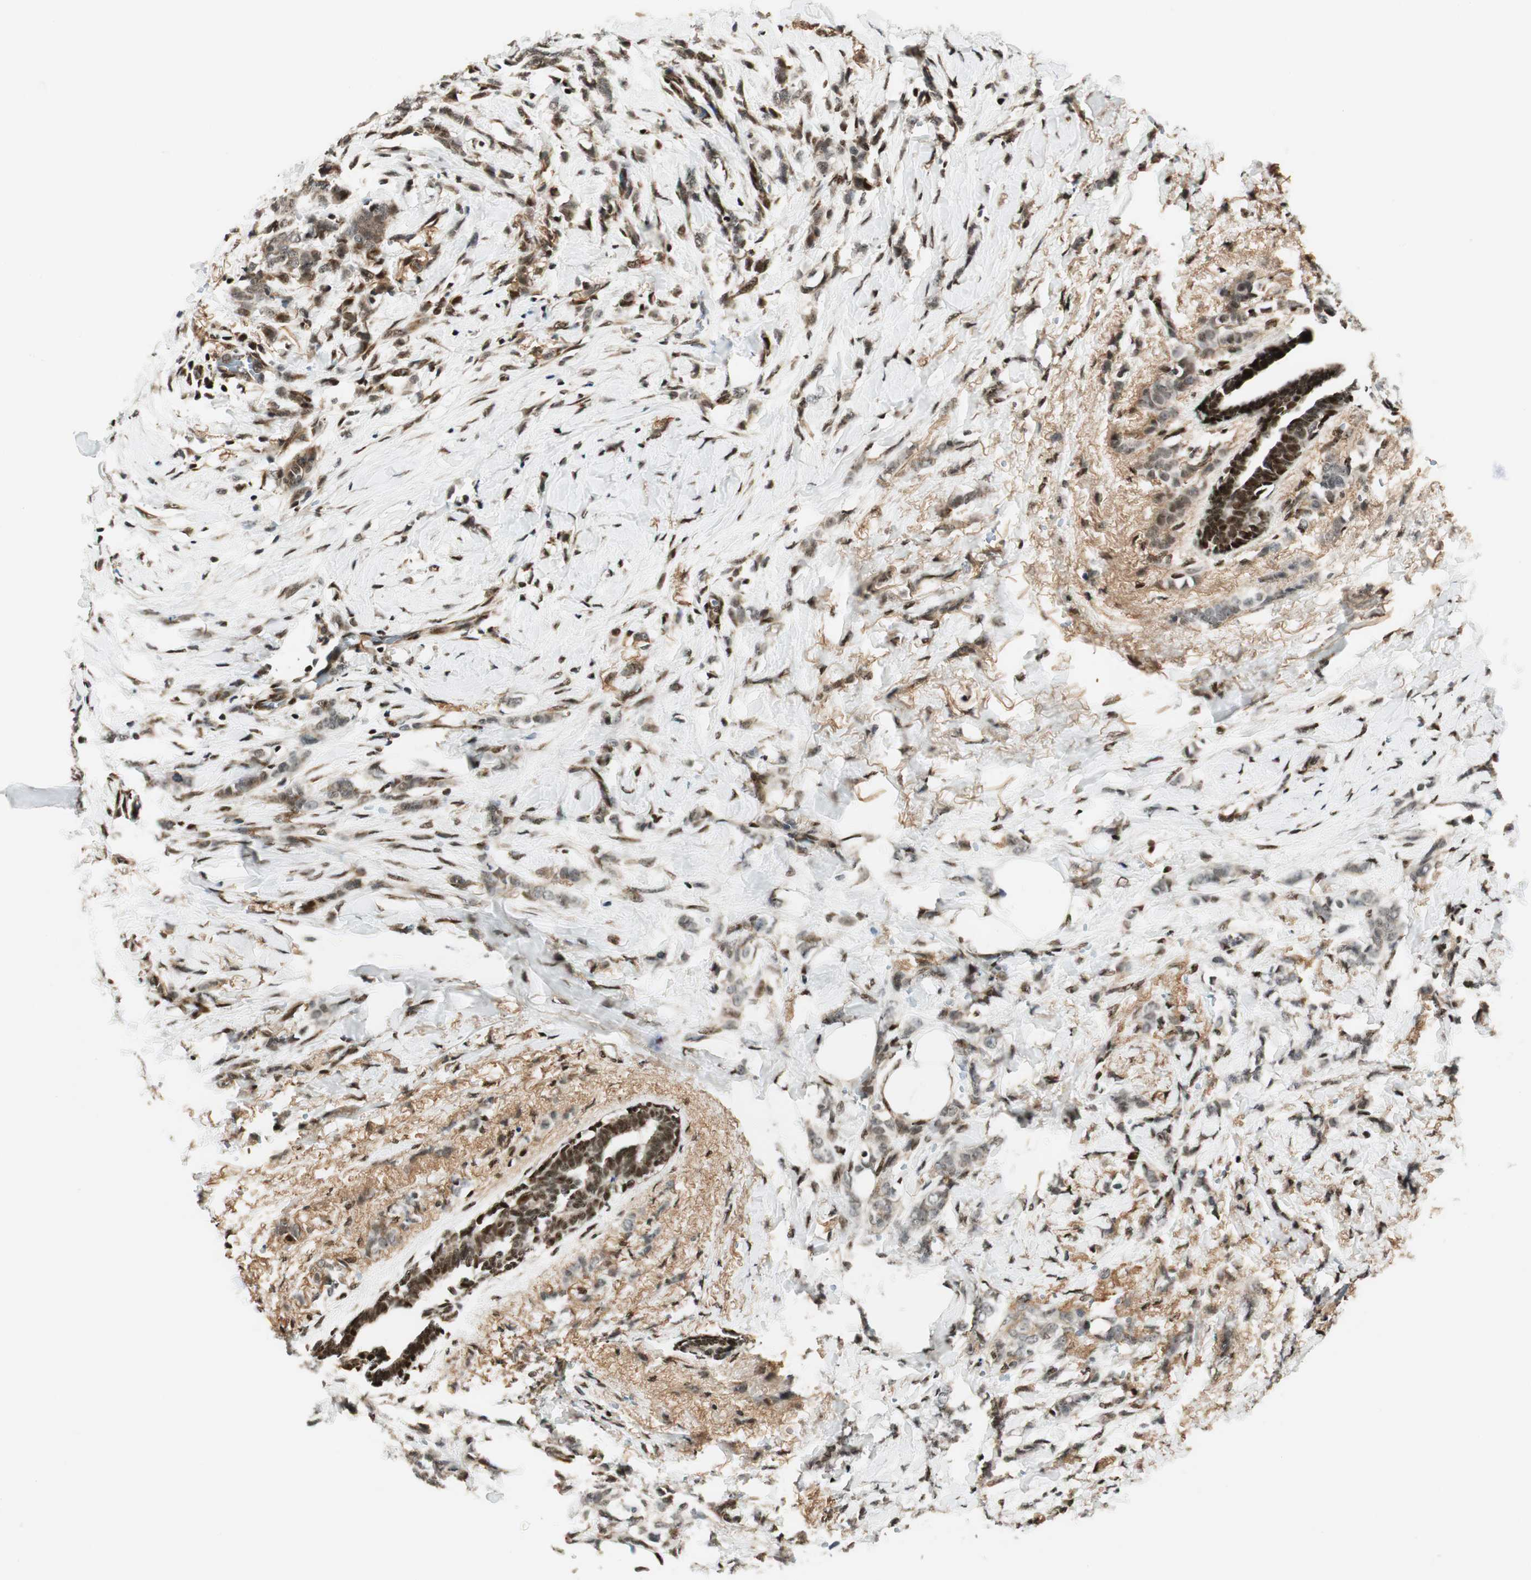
{"staining": {"intensity": "moderate", "quantity": "<25%", "location": "nuclear"}, "tissue": "breast cancer", "cell_type": "Tumor cells", "image_type": "cancer", "snomed": [{"axis": "morphology", "description": "Lobular carcinoma, in situ"}, {"axis": "morphology", "description": "Lobular carcinoma"}, {"axis": "topography", "description": "Breast"}], "caption": "Tumor cells demonstrate low levels of moderate nuclear expression in approximately <25% of cells in breast cancer.", "gene": "RING1", "patient": {"sex": "female", "age": 41}}